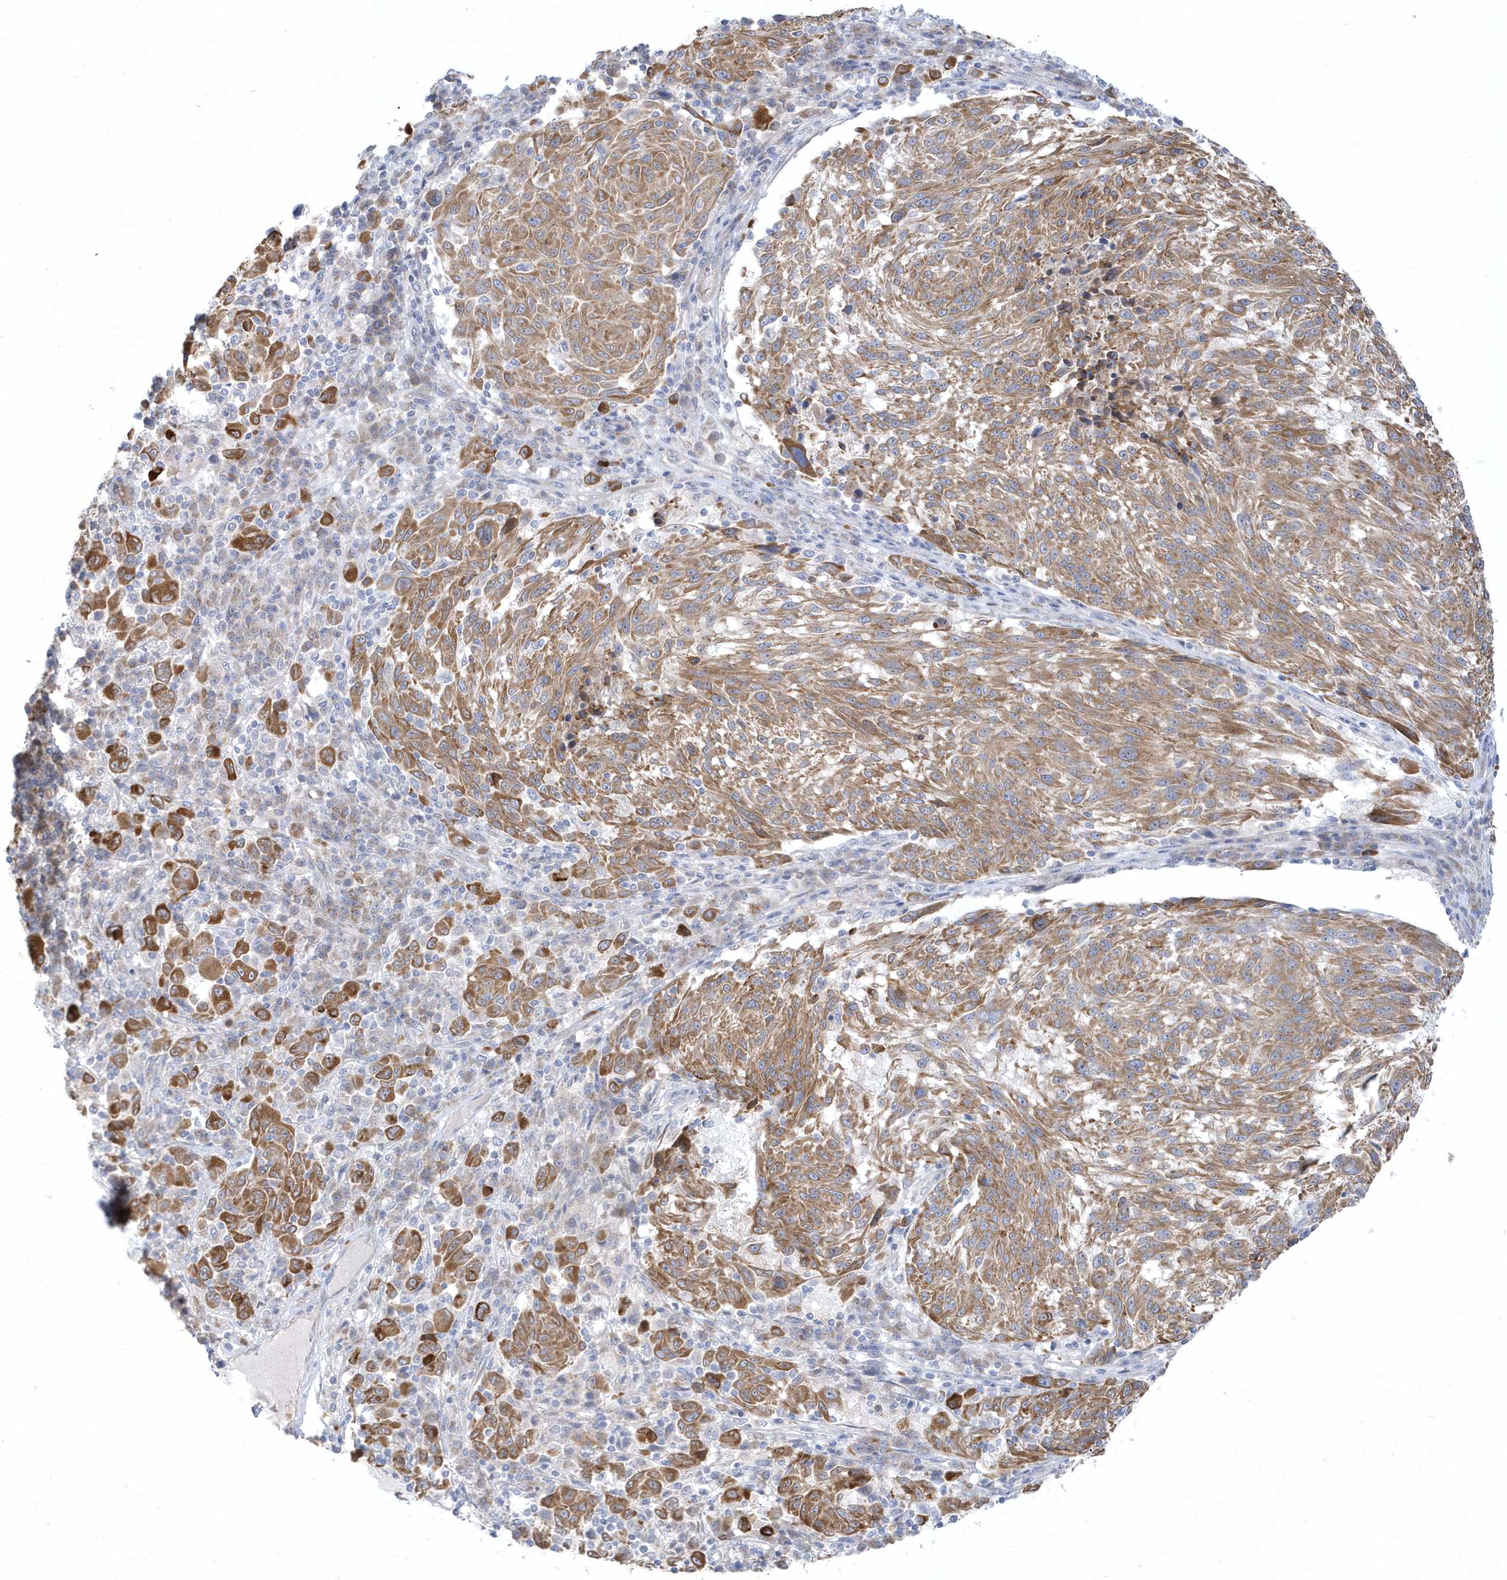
{"staining": {"intensity": "moderate", "quantity": ">75%", "location": "cytoplasmic/membranous"}, "tissue": "melanoma", "cell_type": "Tumor cells", "image_type": "cancer", "snomed": [{"axis": "morphology", "description": "Malignant melanoma, NOS"}, {"axis": "topography", "description": "Skin"}], "caption": "Tumor cells exhibit medium levels of moderate cytoplasmic/membranous positivity in about >75% of cells in malignant melanoma.", "gene": "LARS1", "patient": {"sex": "male", "age": 53}}